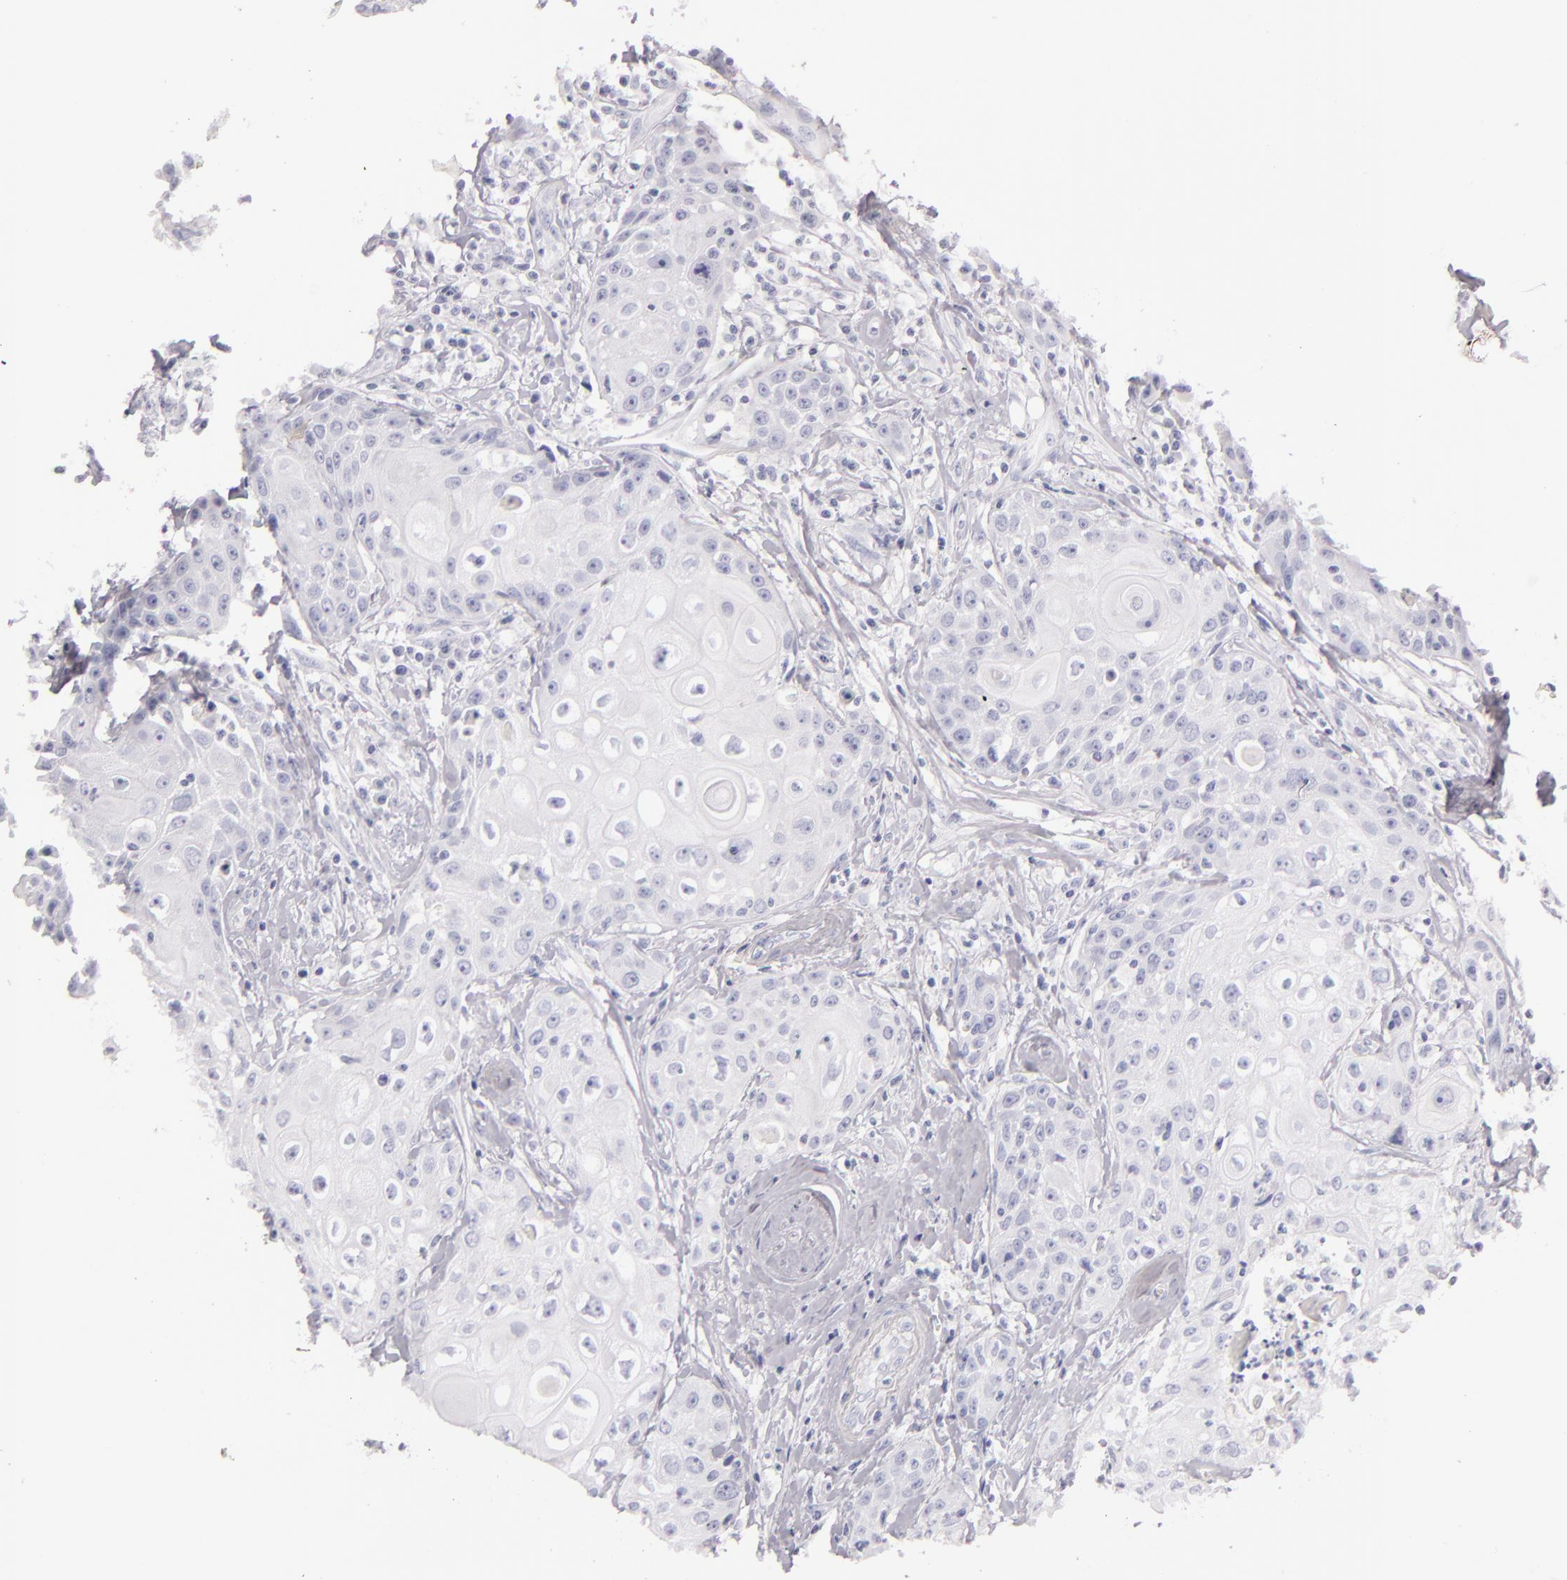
{"staining": {"intensity": "negative", "quantity": "none", "location": "none"}, "tissue": "head and neck cancer", "cell_type": "Tumor cells", "image_type": "cancer", "snomed": [{"axis": "morphology", "description": "Squamous cell carcinoma, NOS"}, {"axis": "topography", "description": "Oral tissue"}, {"axis": "topography", "description": "Head-Neck"}], "caption": "DAB (3,3'-diaminobenzidine) immunohistochemical staining of human head and neck squamous cell carcinoma displays no significant expression in tumor cells. Nuclei are stained in blue.", "gene": "FABP1", "patient": {"sex": "female", "age": 82}}